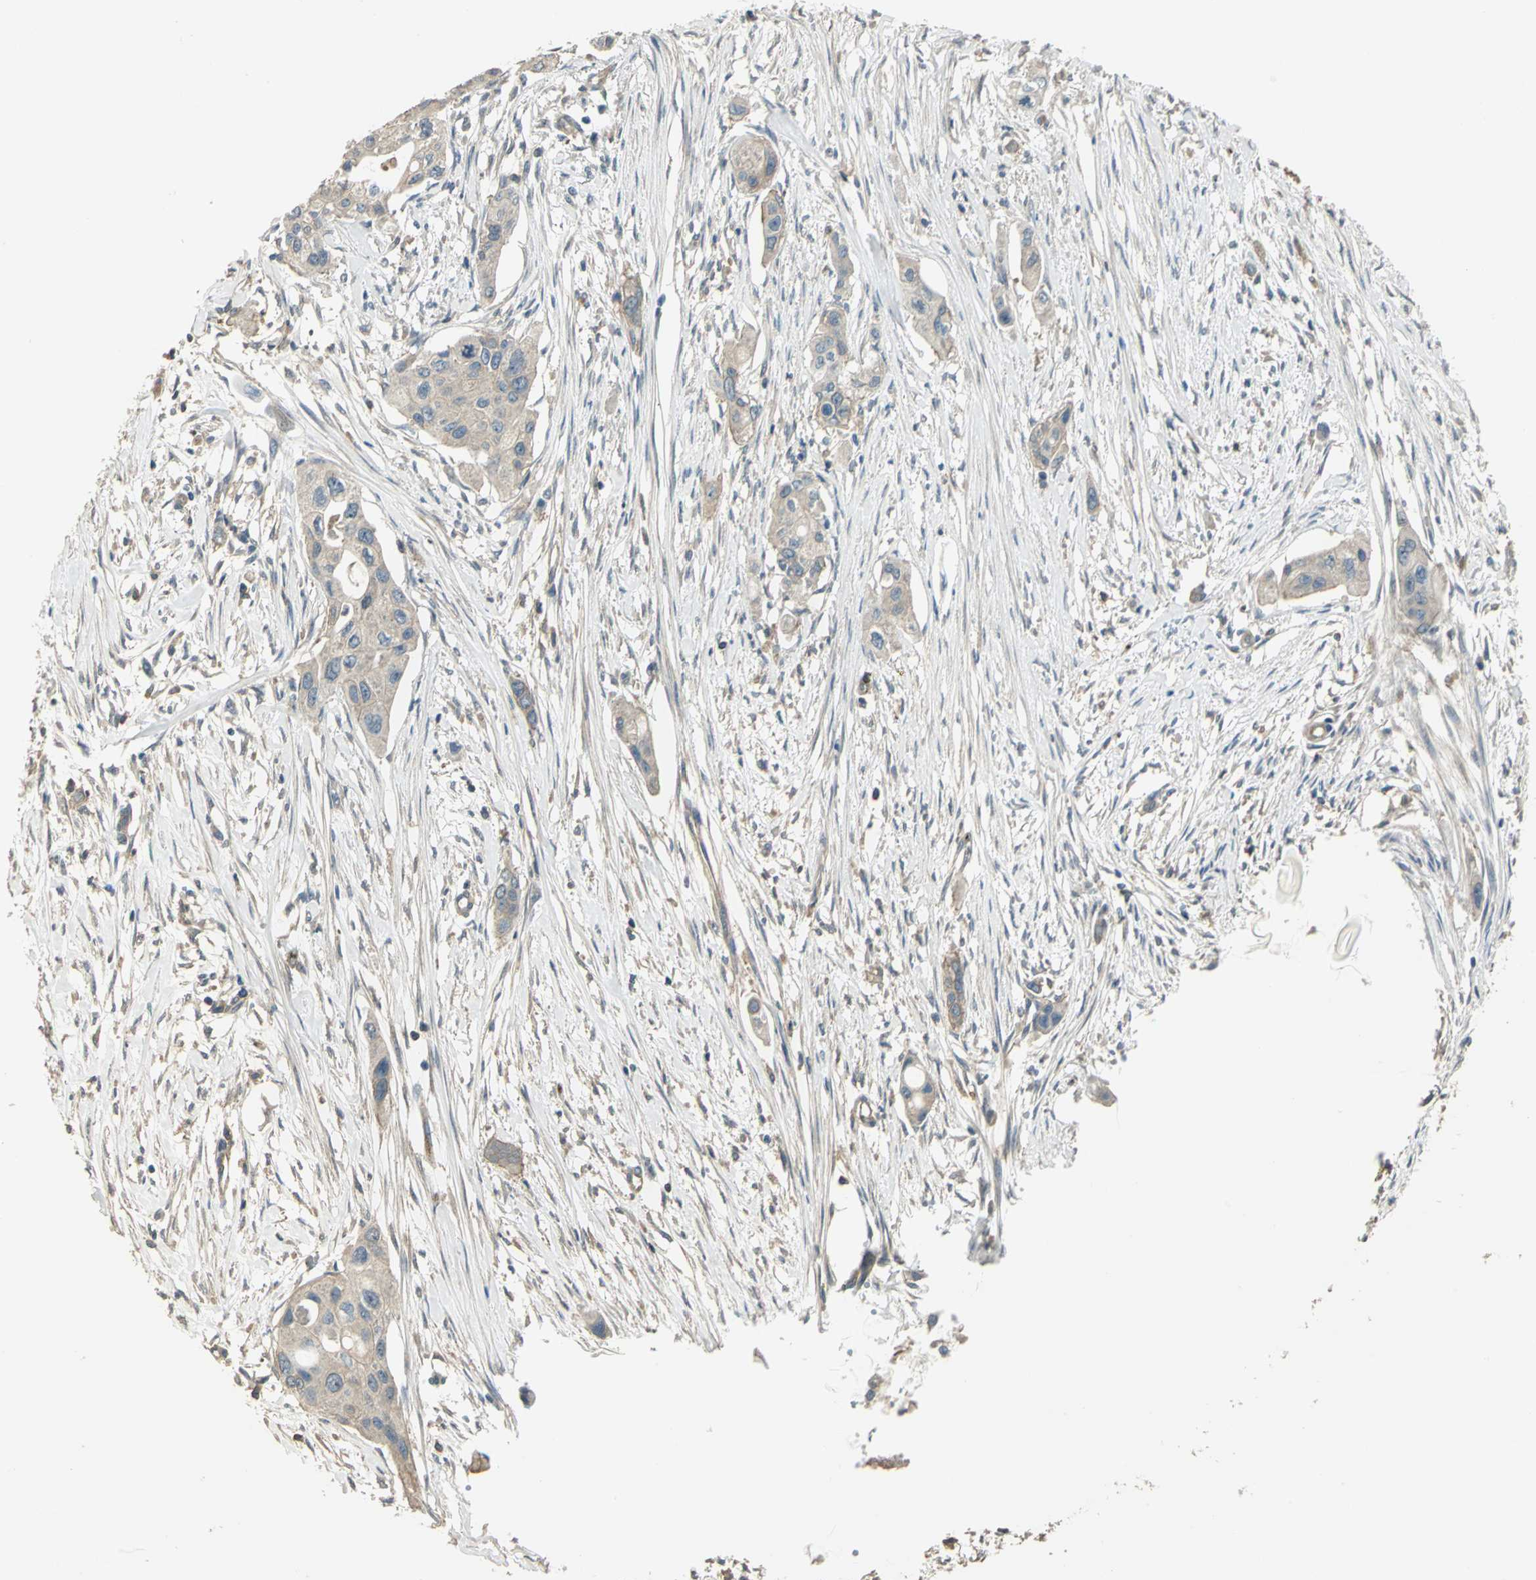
{"staining": {"intensity": "weak", "quantity": "25%-75%", "location": "cytoplasmic/membranous"}, "tissue": "pancreatic cancer", "cell_type": "Tumor cells", "image_type": "cancer", "snomed": [{"axis": "morphology", "description": "Adenocarcinoma, NOS"}, {"axis": "topography", "description": "Pancreas"}], "caption": "Weak cytoplasmic/membranous expression is present in about 25%-75% of tumor cells in pancreatic cancer.", "gene": "RAPGEF1", "patient": {"sex": "female", "age": 60}}